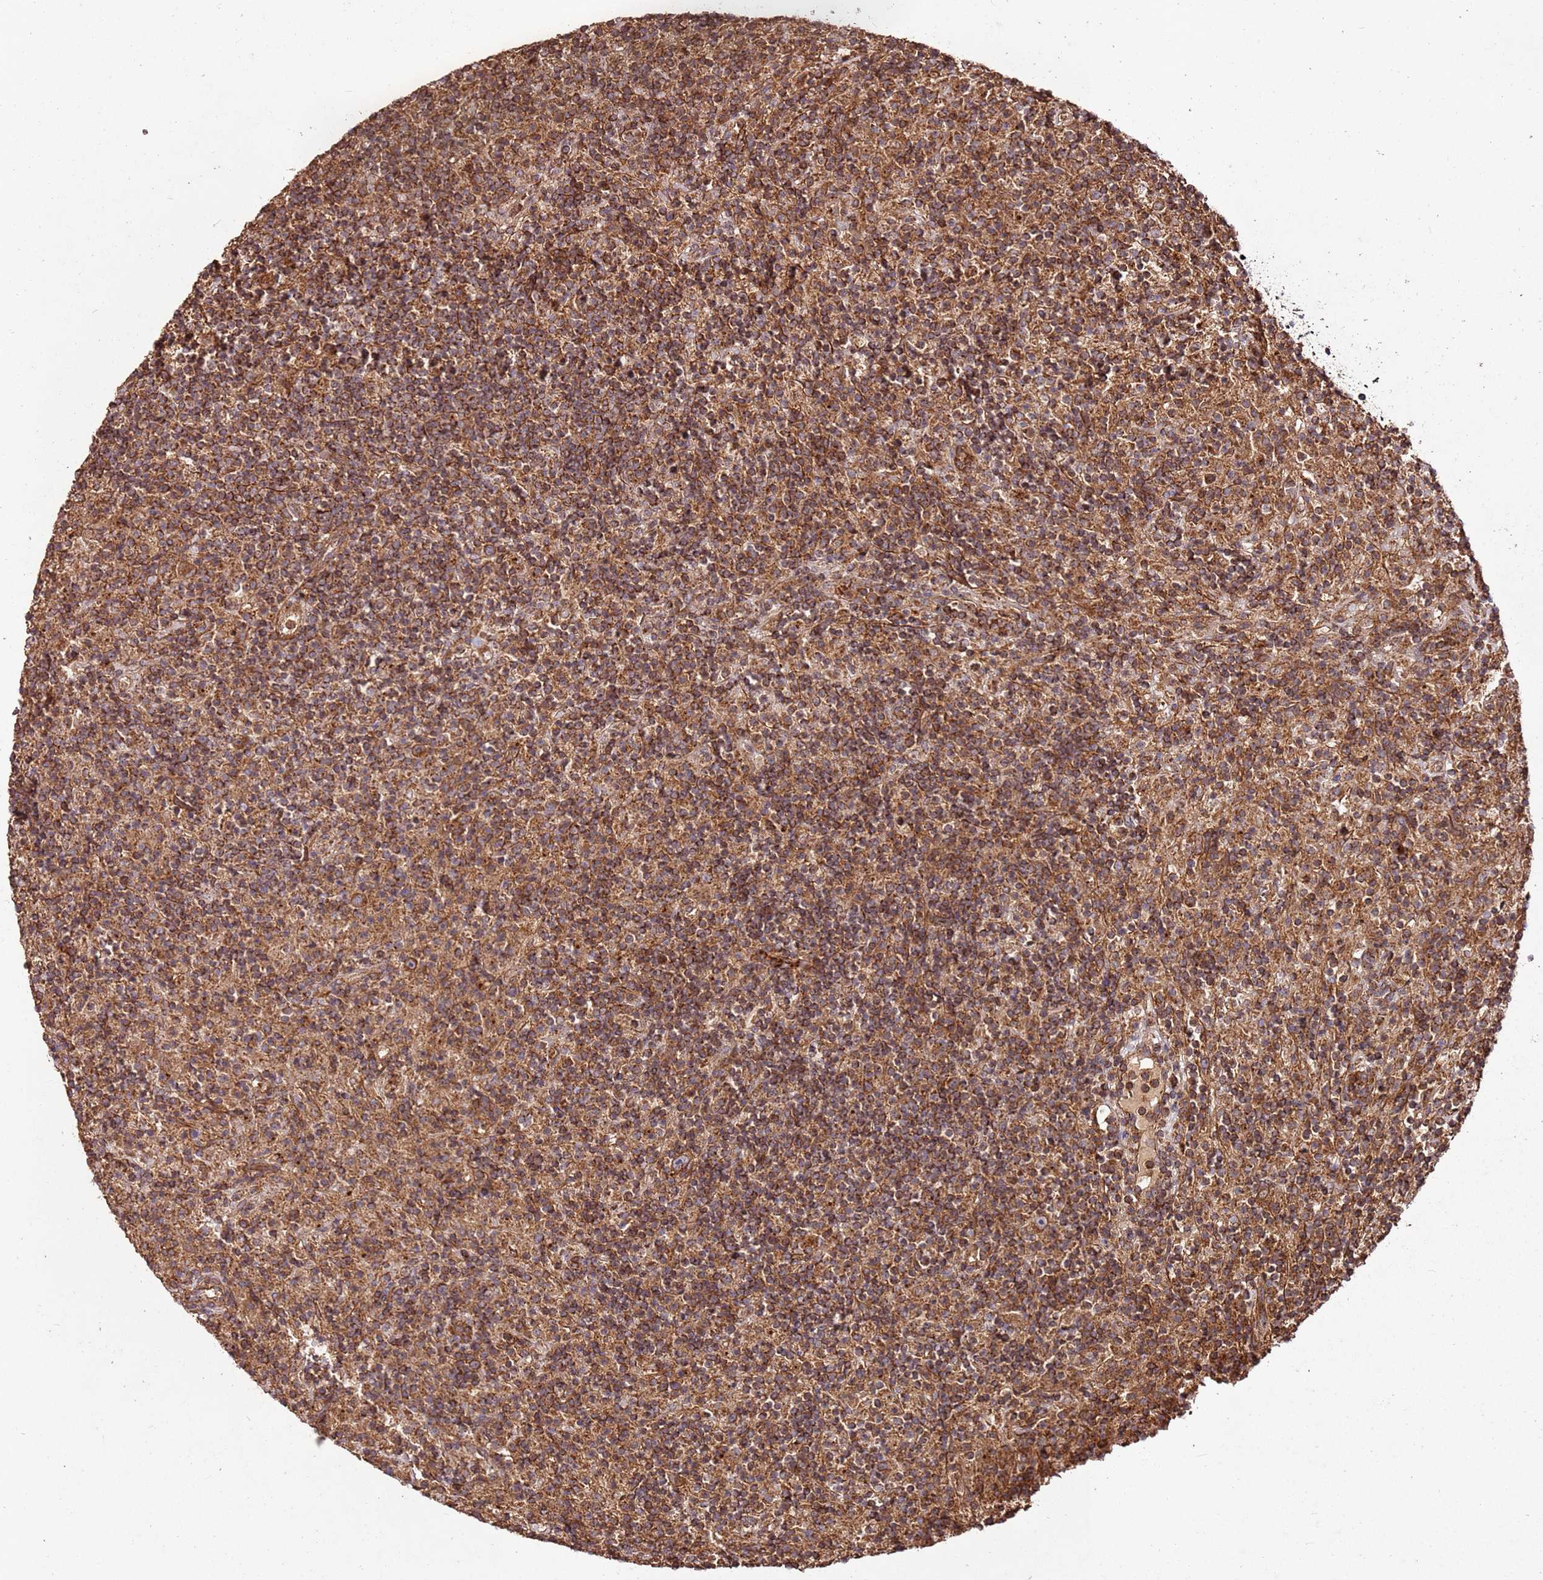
{"staining": {"intensity": "moderate", "quantity": ">75%", "location": "cytoplasmic/membranous"}, "tissue": "lymphoma", "cell_type": "Tumor cells", "image_type": "cancer", "snomed": [{"axis": "morphology", "description": "Hodgkin's disease, NOS"}, {"axis": "topography", "description": "Lymph node"}], "caption": "This photomicrograph reveals immunohistochemistry (IHC) staining of human Hodgkin's disease, with medium moderate cytoplasmic/membranous staining in approximately >75% of tumor cells.", "gene": "FAM186A", "patient": {"sex": "male", "age": 70}}